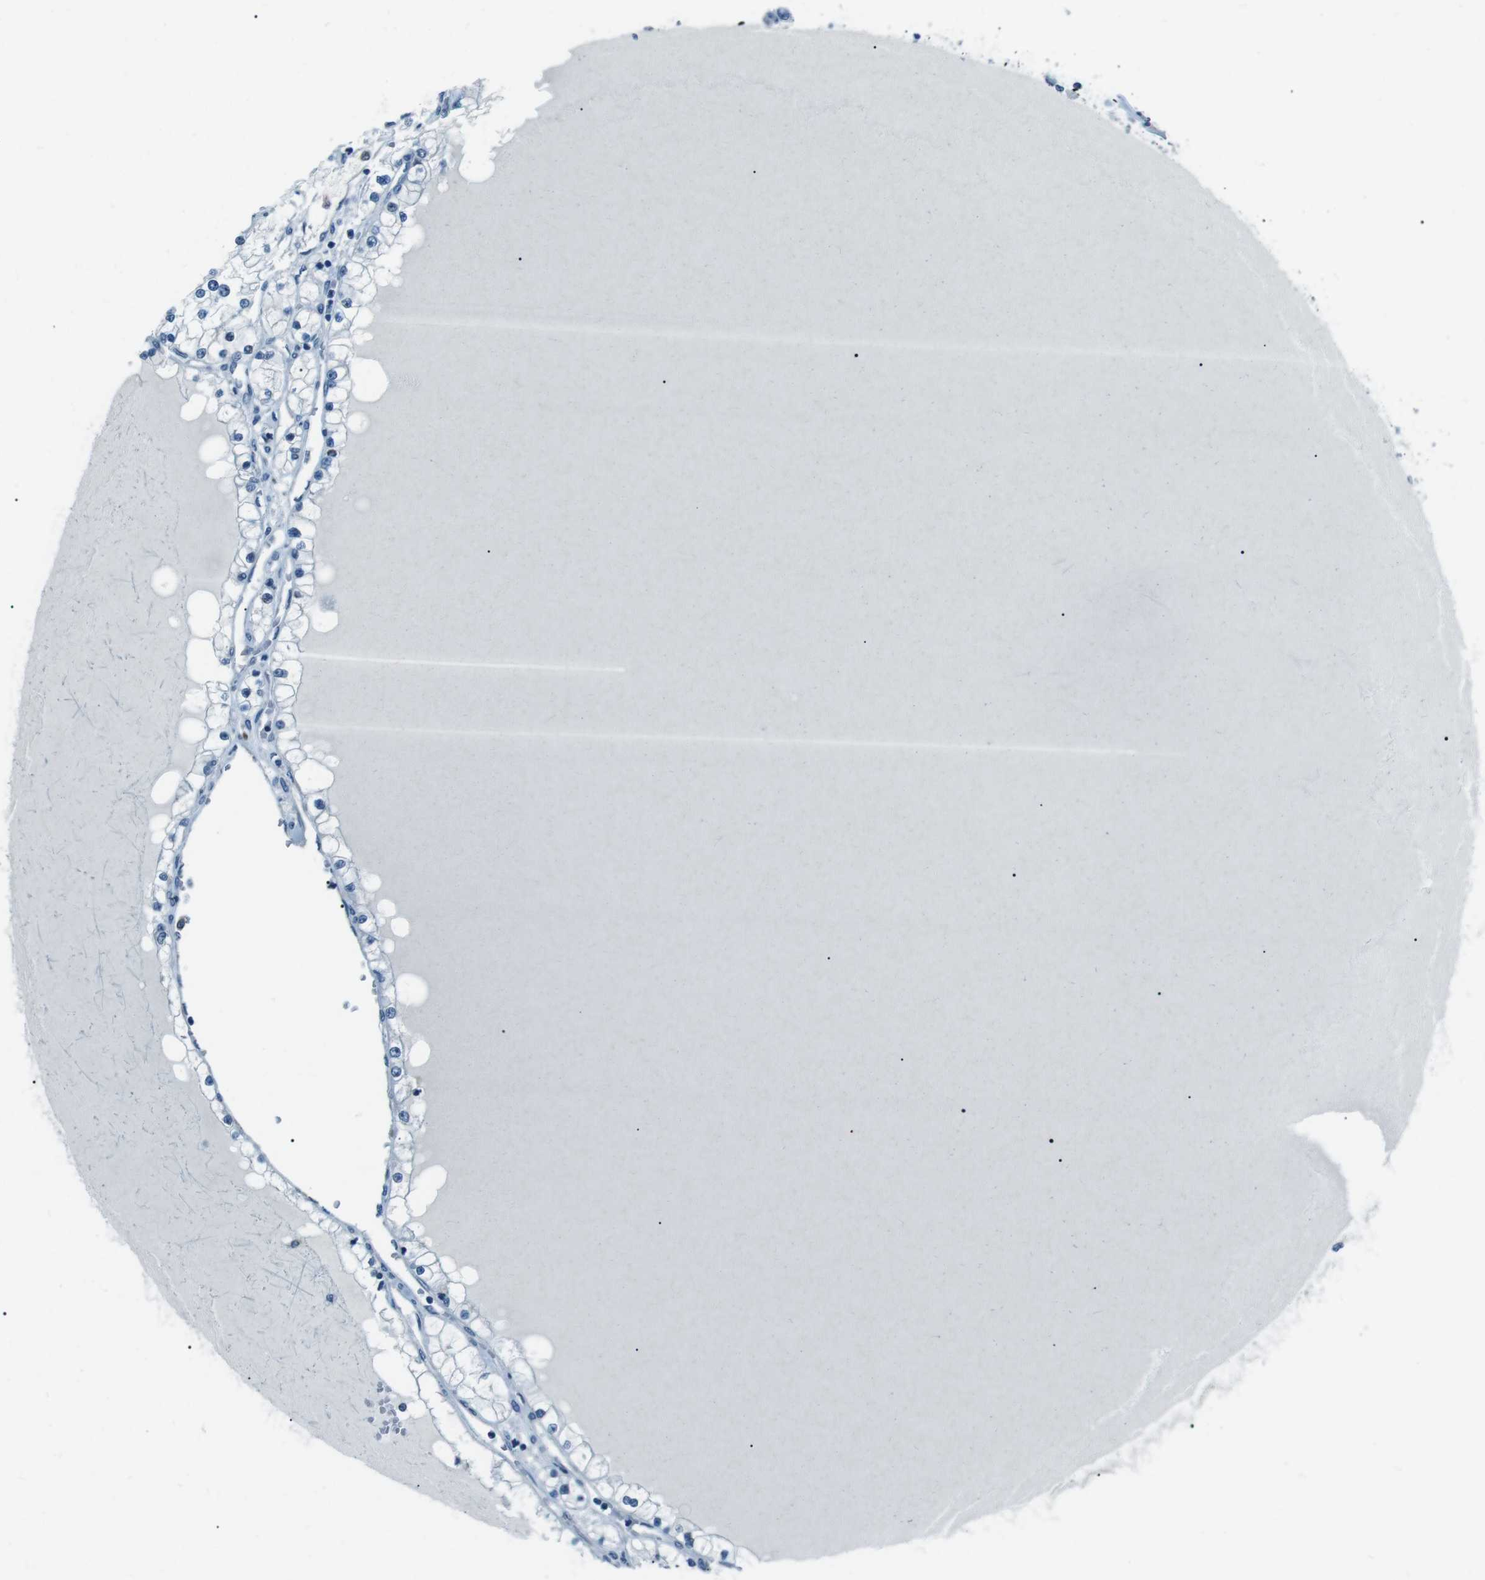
{"staining": {"intensity": "negative", "quantity": "none", "location": "none"}, "tissue": "renal cancer", "cell_type": "Tumor cells", "image_type": "cancer", "snomed": [{"axis": "morphology", "description": "Adenocarcinoma, NOS"}, {"axis": "topography", "description": "Kidney"}], "caption": "Immunohistochemistry (IHC) of human renal cancer displays no expression in tumor cells.", "gene": "SERPINB2", "patient": {"sex": "male", "age": 68}}